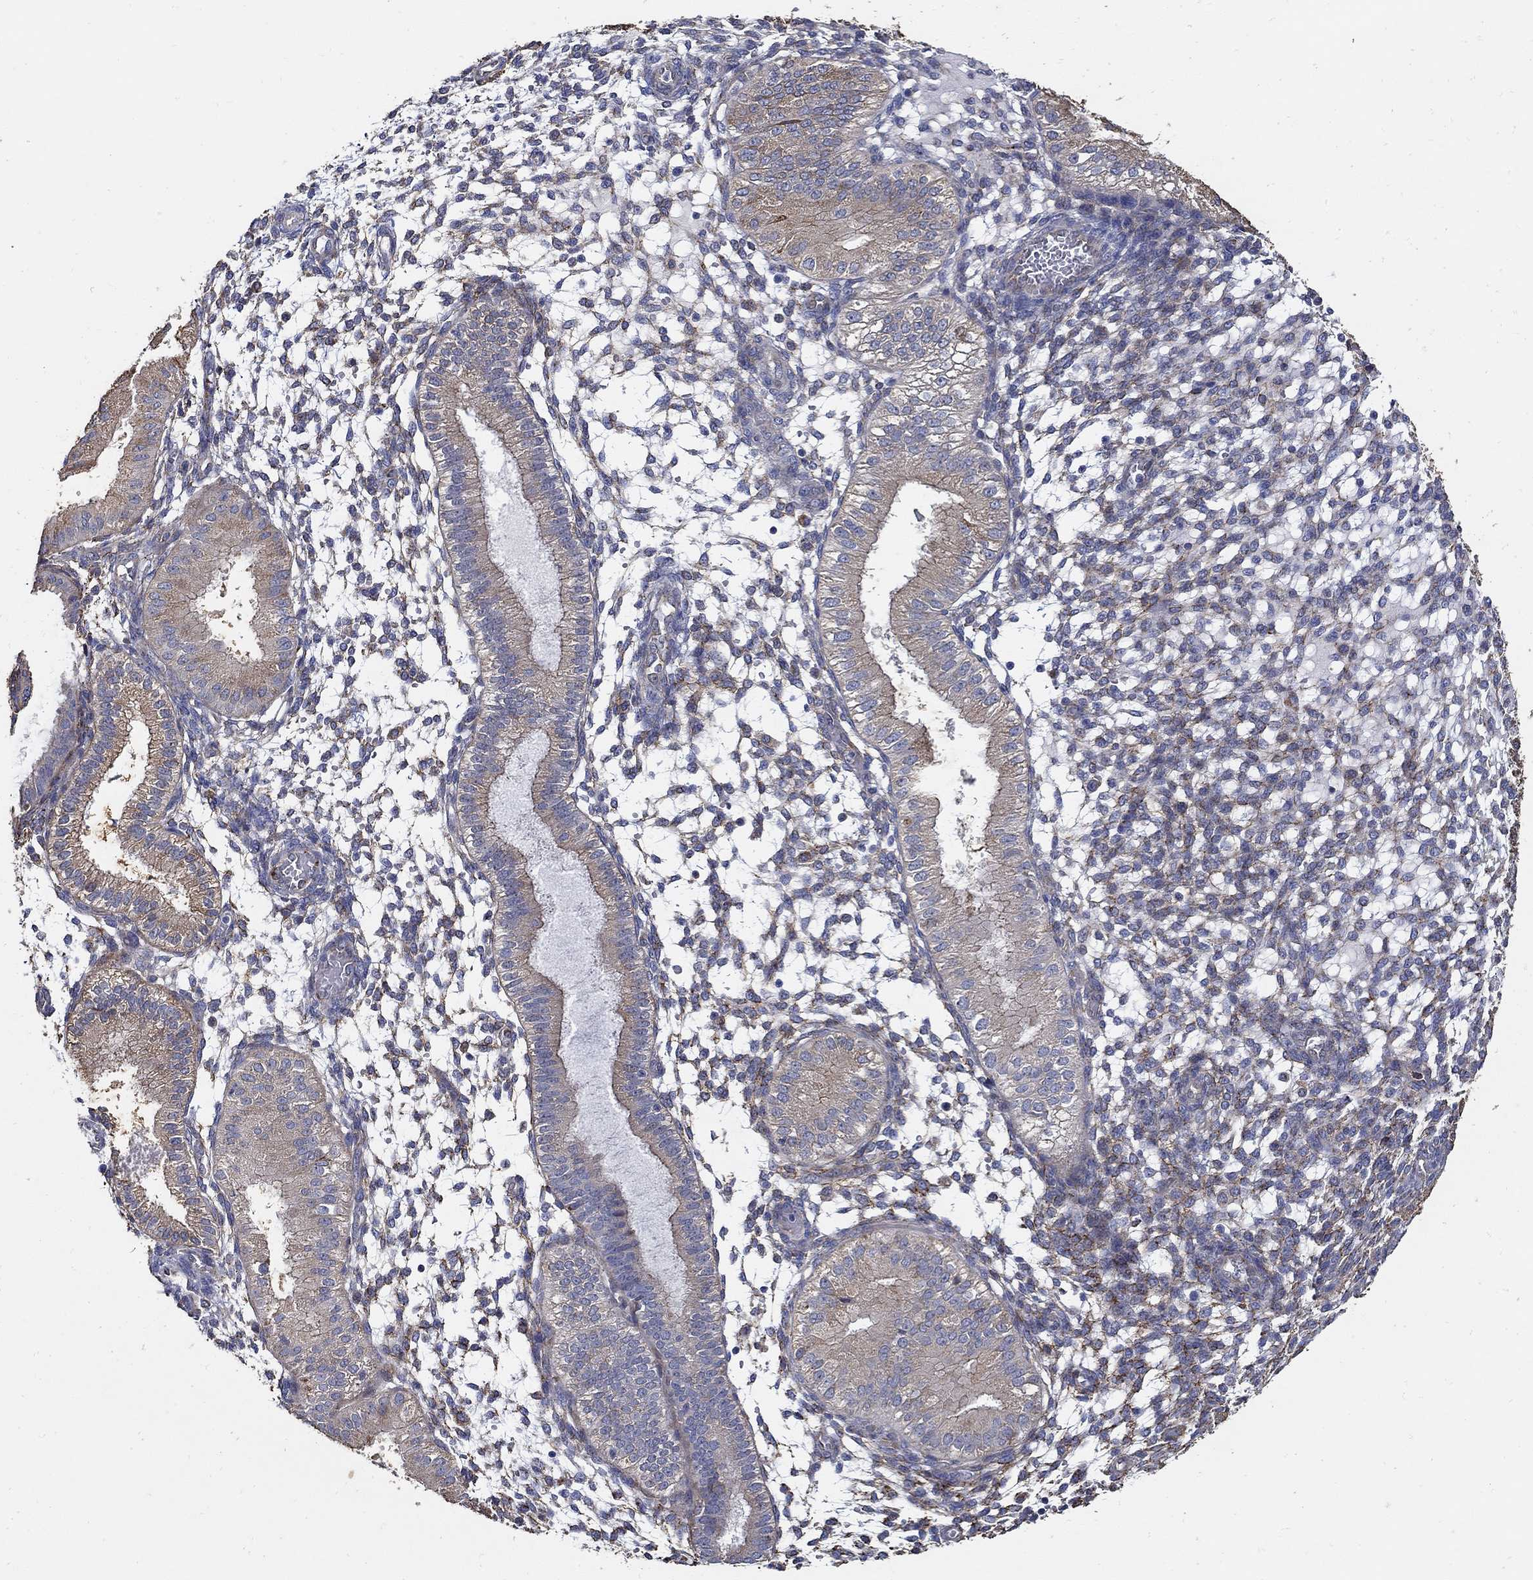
{"staining": {"intensity": "negative", "quantity": "none", "location": "none"}, "tissue": "endometrium", "cell_type": "Cells in endometrial stroma", "image_type": "normal", "snomed": [{"axis": "morphology", "description": "Normal tissue, NOS"}, {"axis": "topography", "description": "Endometrium"}], "caption": "This is an immunohistochemistry photomicrograph of unremarkable endometrium. There is no positivity in cells in endometrial stroma.", "gene": "EMILIN3", "patient": {"sex": "female", "age": 43}}